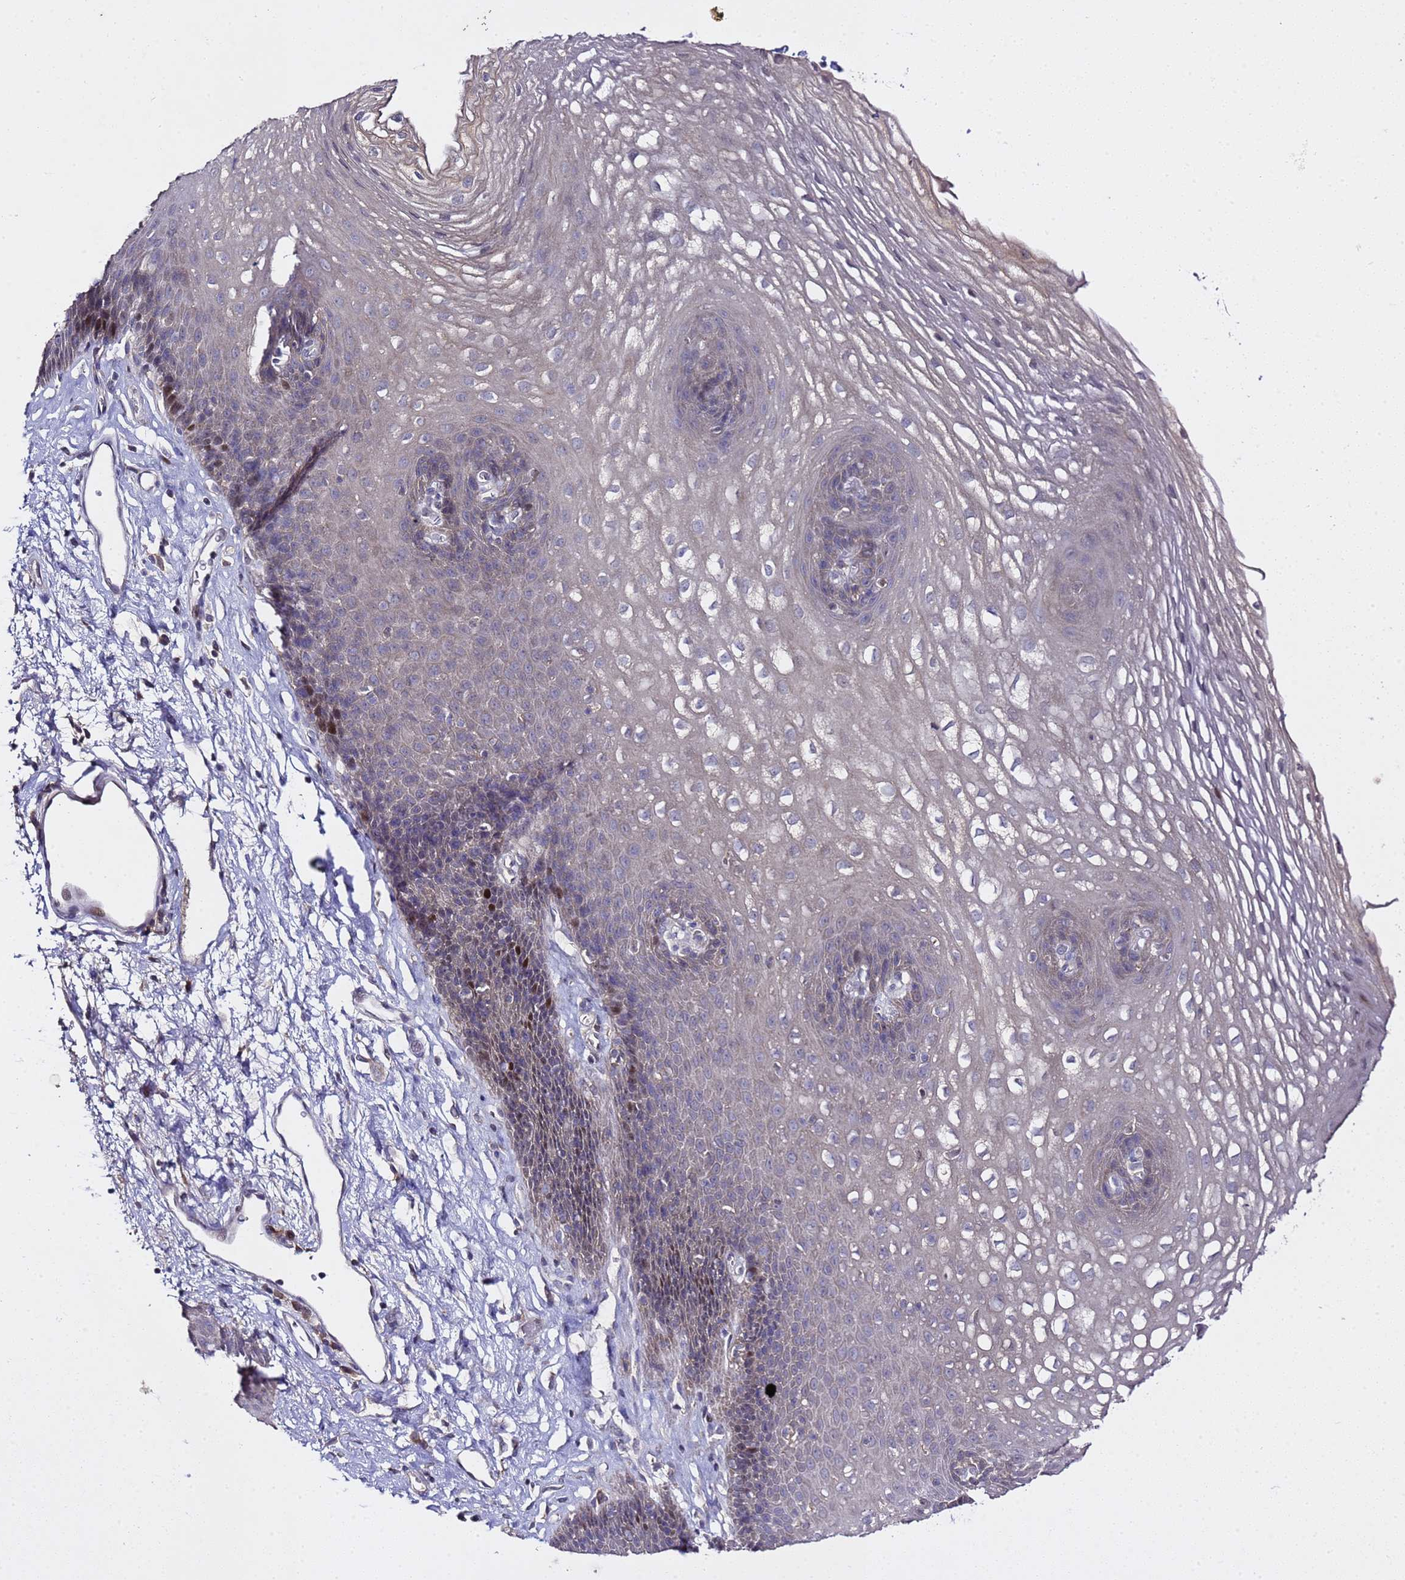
{"staining": {"intensity": "moderate", "quantity": "<25%", "location": "nuclear"}, "tissue": "esophagus", "cell_type": "Squamous epithelial cells", "image_type": "normal", "snomed": [{"axis": "morphology", "description": "Normal tissue, NOS"}, {"axis": "topography", "description": "Esophagus"}], "caption": "This histopathology image displays immunohistochemistry (IHC) staining of unremarkable esophagus, with low moderate nuclear positivity in about <25% of squamous epithelial cells.", "gene": "ALG3", "patient": {"sex": "female", "age": 66}}